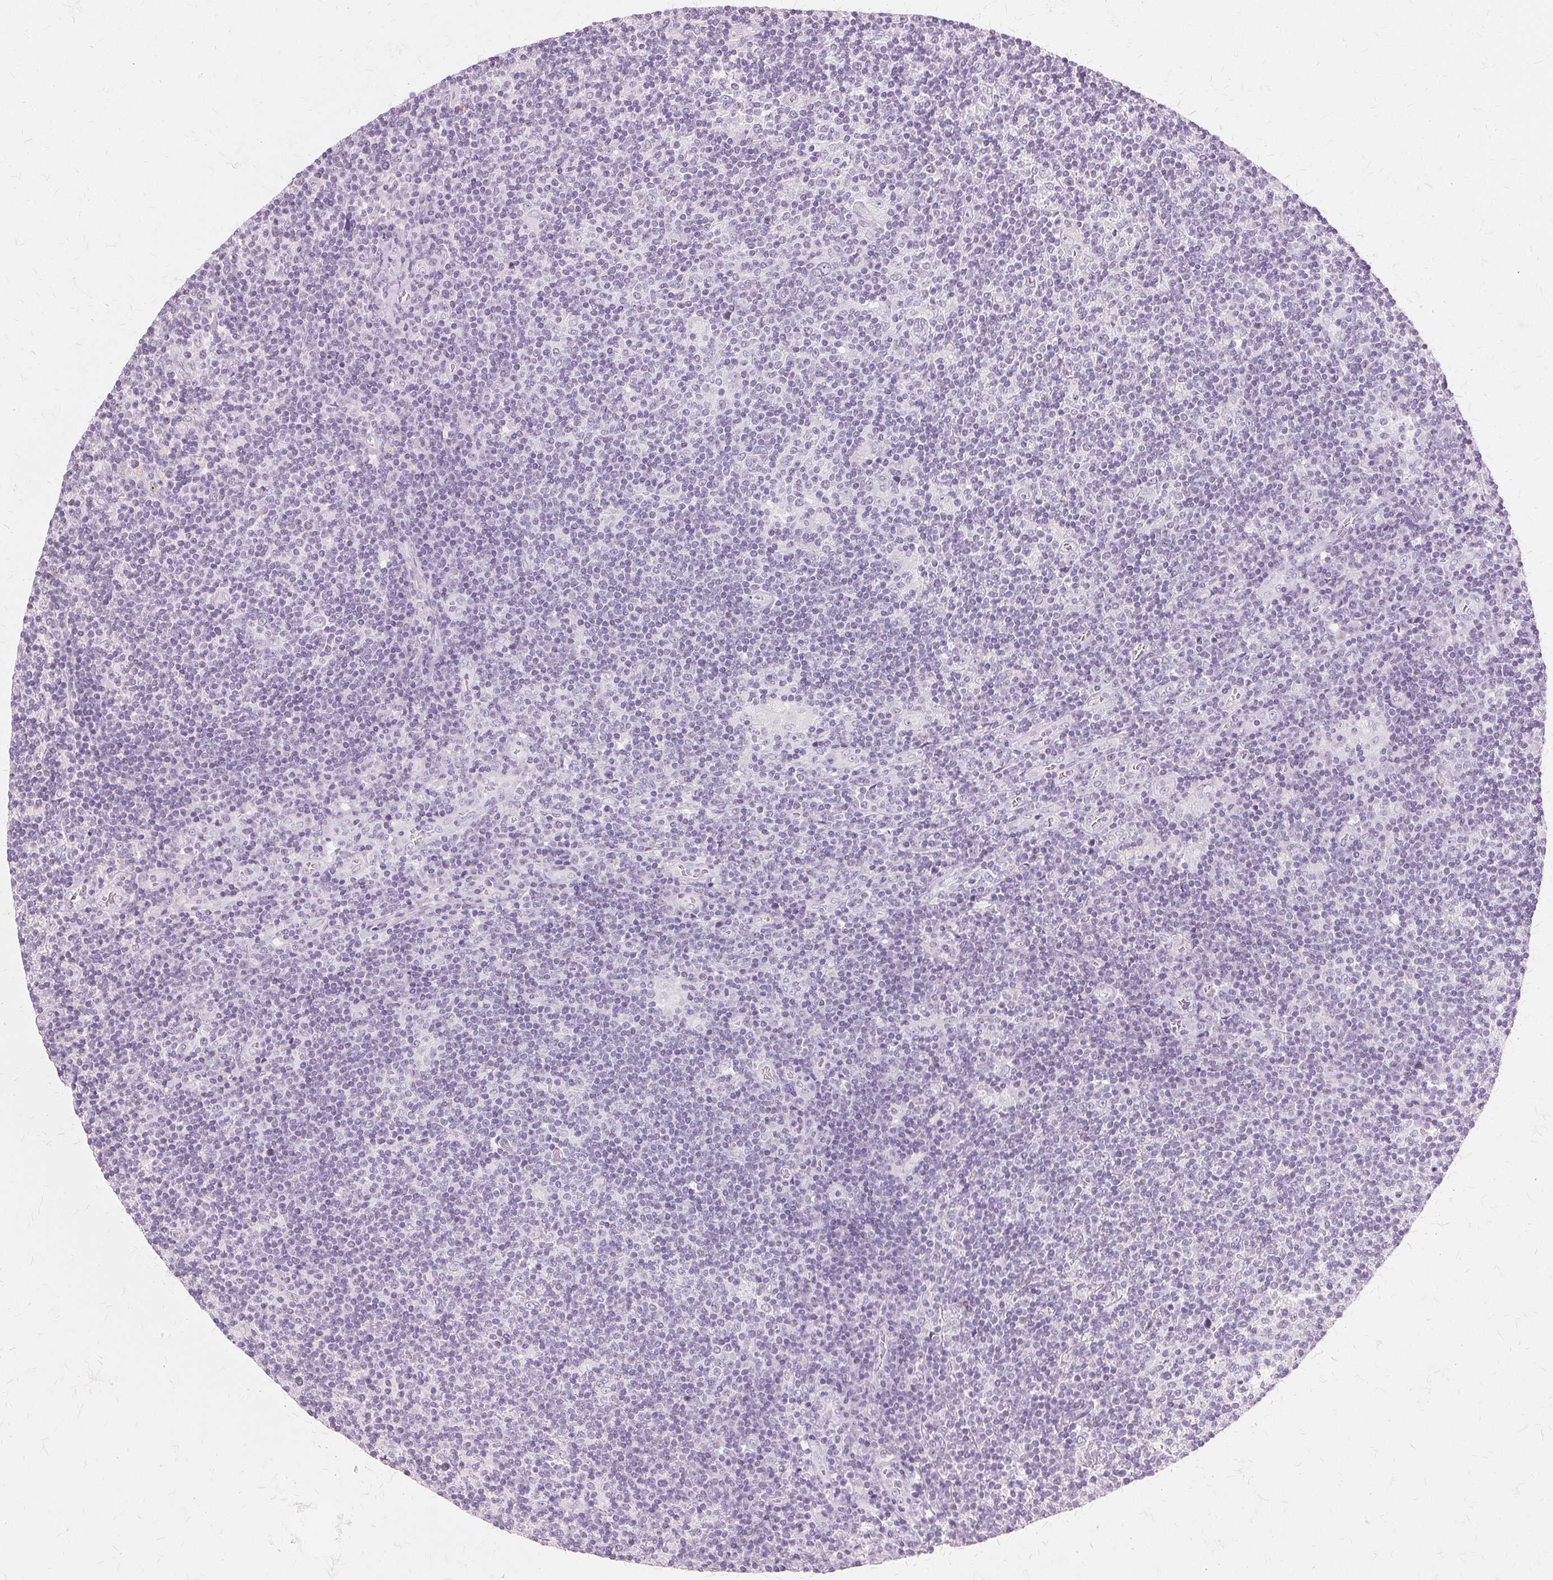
{"staining": {"intensity": "negative", "quantity": "none", "location": "none"}, "tissue": "lymphoma", "cell_type": "Tumor cells", "image_type": "cancer", "snomed": [{"axis": "morphology", "description": "Hodgkin's disease, NOS"}, {"axis": "topography", "description": "Lymph node"}], "caption": "A micrograph of human Hodgkin's disease is negative for staining in tumor cells.", "gene": "SLC45A3", "patient": {"sex": "male", "age": 40}}